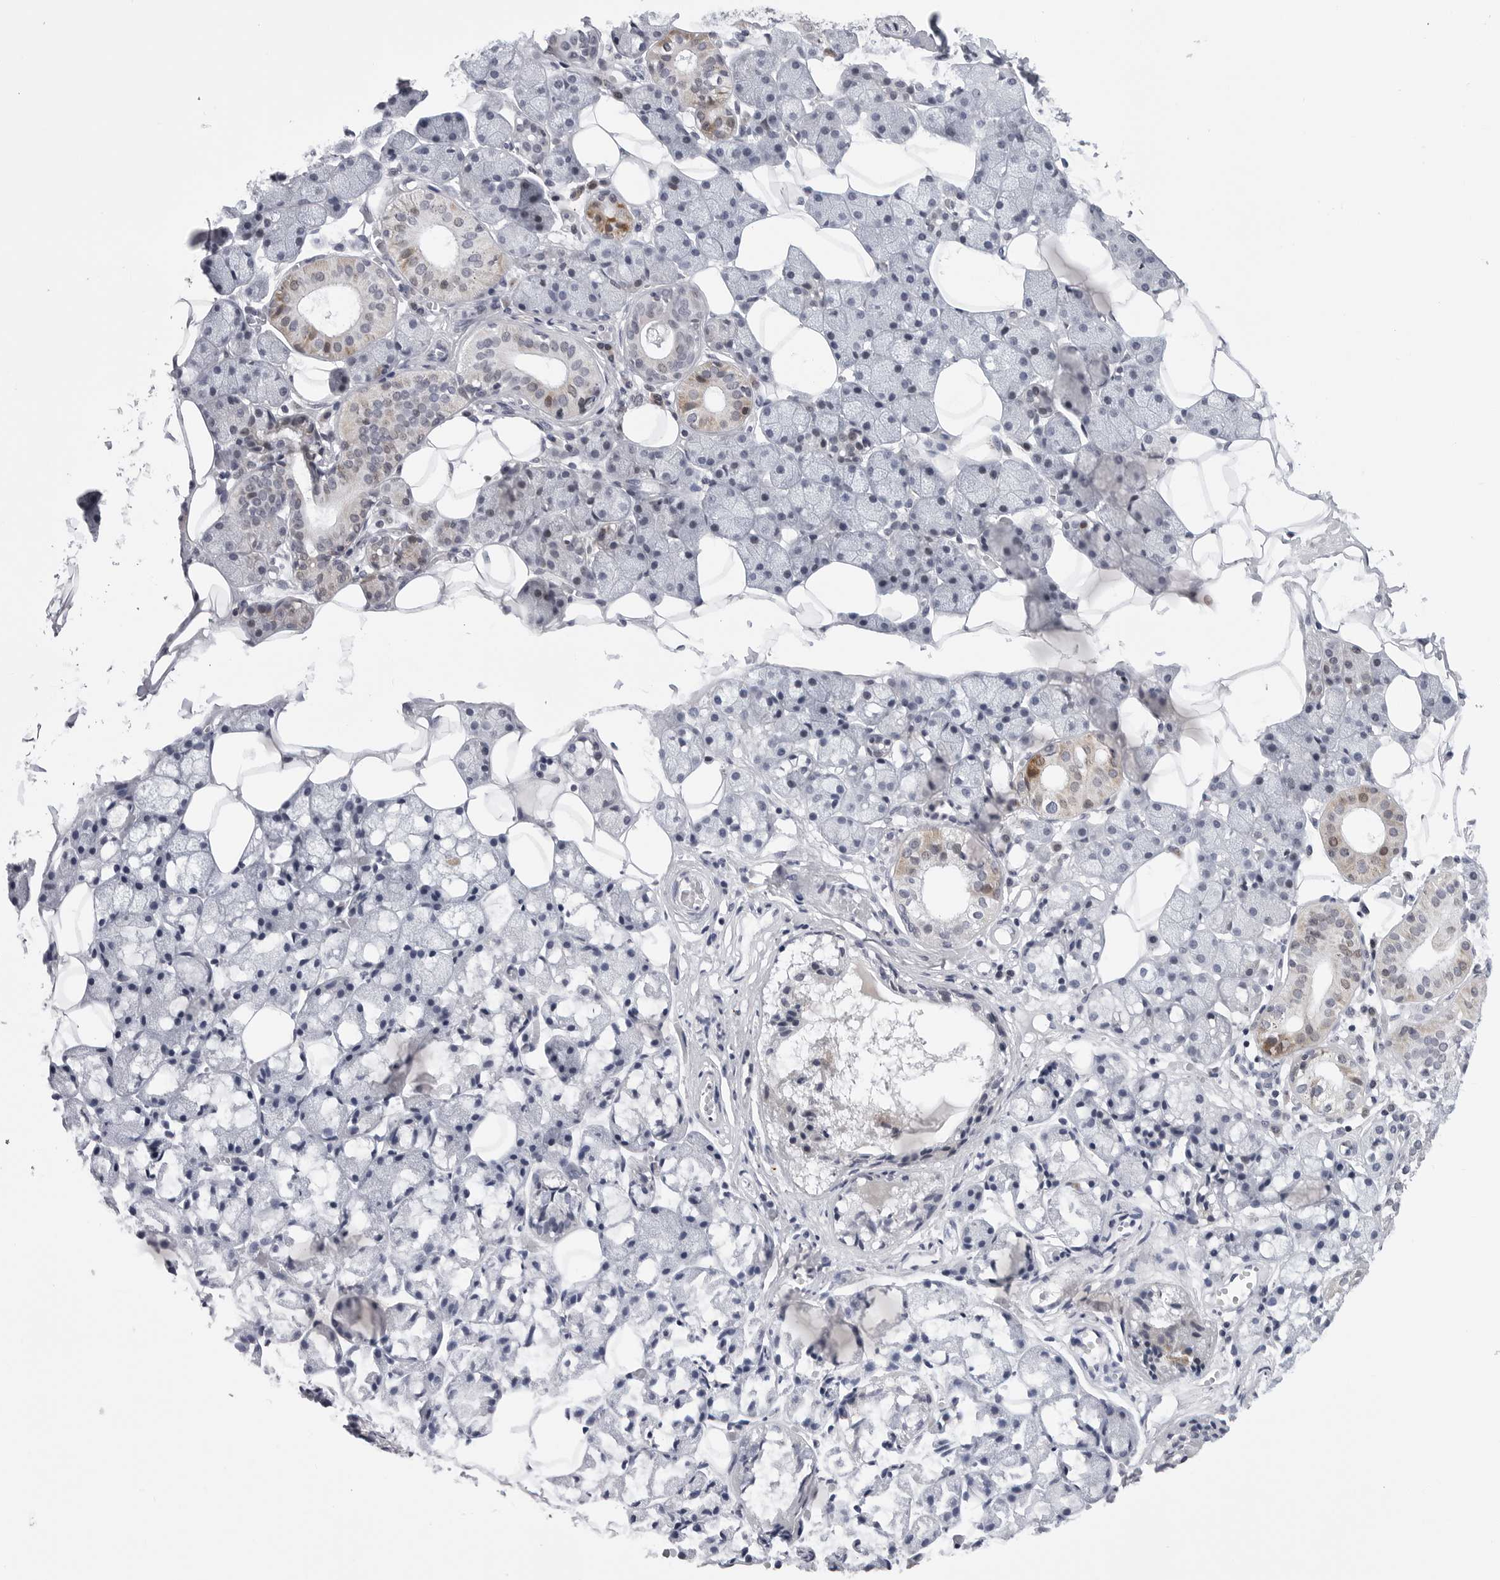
{"staining": {"intensity": "moderate", "quantity": "<25%", "location": "cytoplasmic/membranous"}, "tissue": "salivary gland", "cell_type": "Glandular cells", "image_type": "normal", "snomed": [{"axis": "morphology", "description": "Normal tissue, NOS"}, {"axis": "topography", "description": "Salivary gland"}], "caption": "The histopathology image demonstrates staining of benign salivary gland, revealing moderate cytoplasmic/membranous protein expression (brown color) within glandular cells.", "gene": "CDK20", "patient": {"sex": "female", "age": 33}}